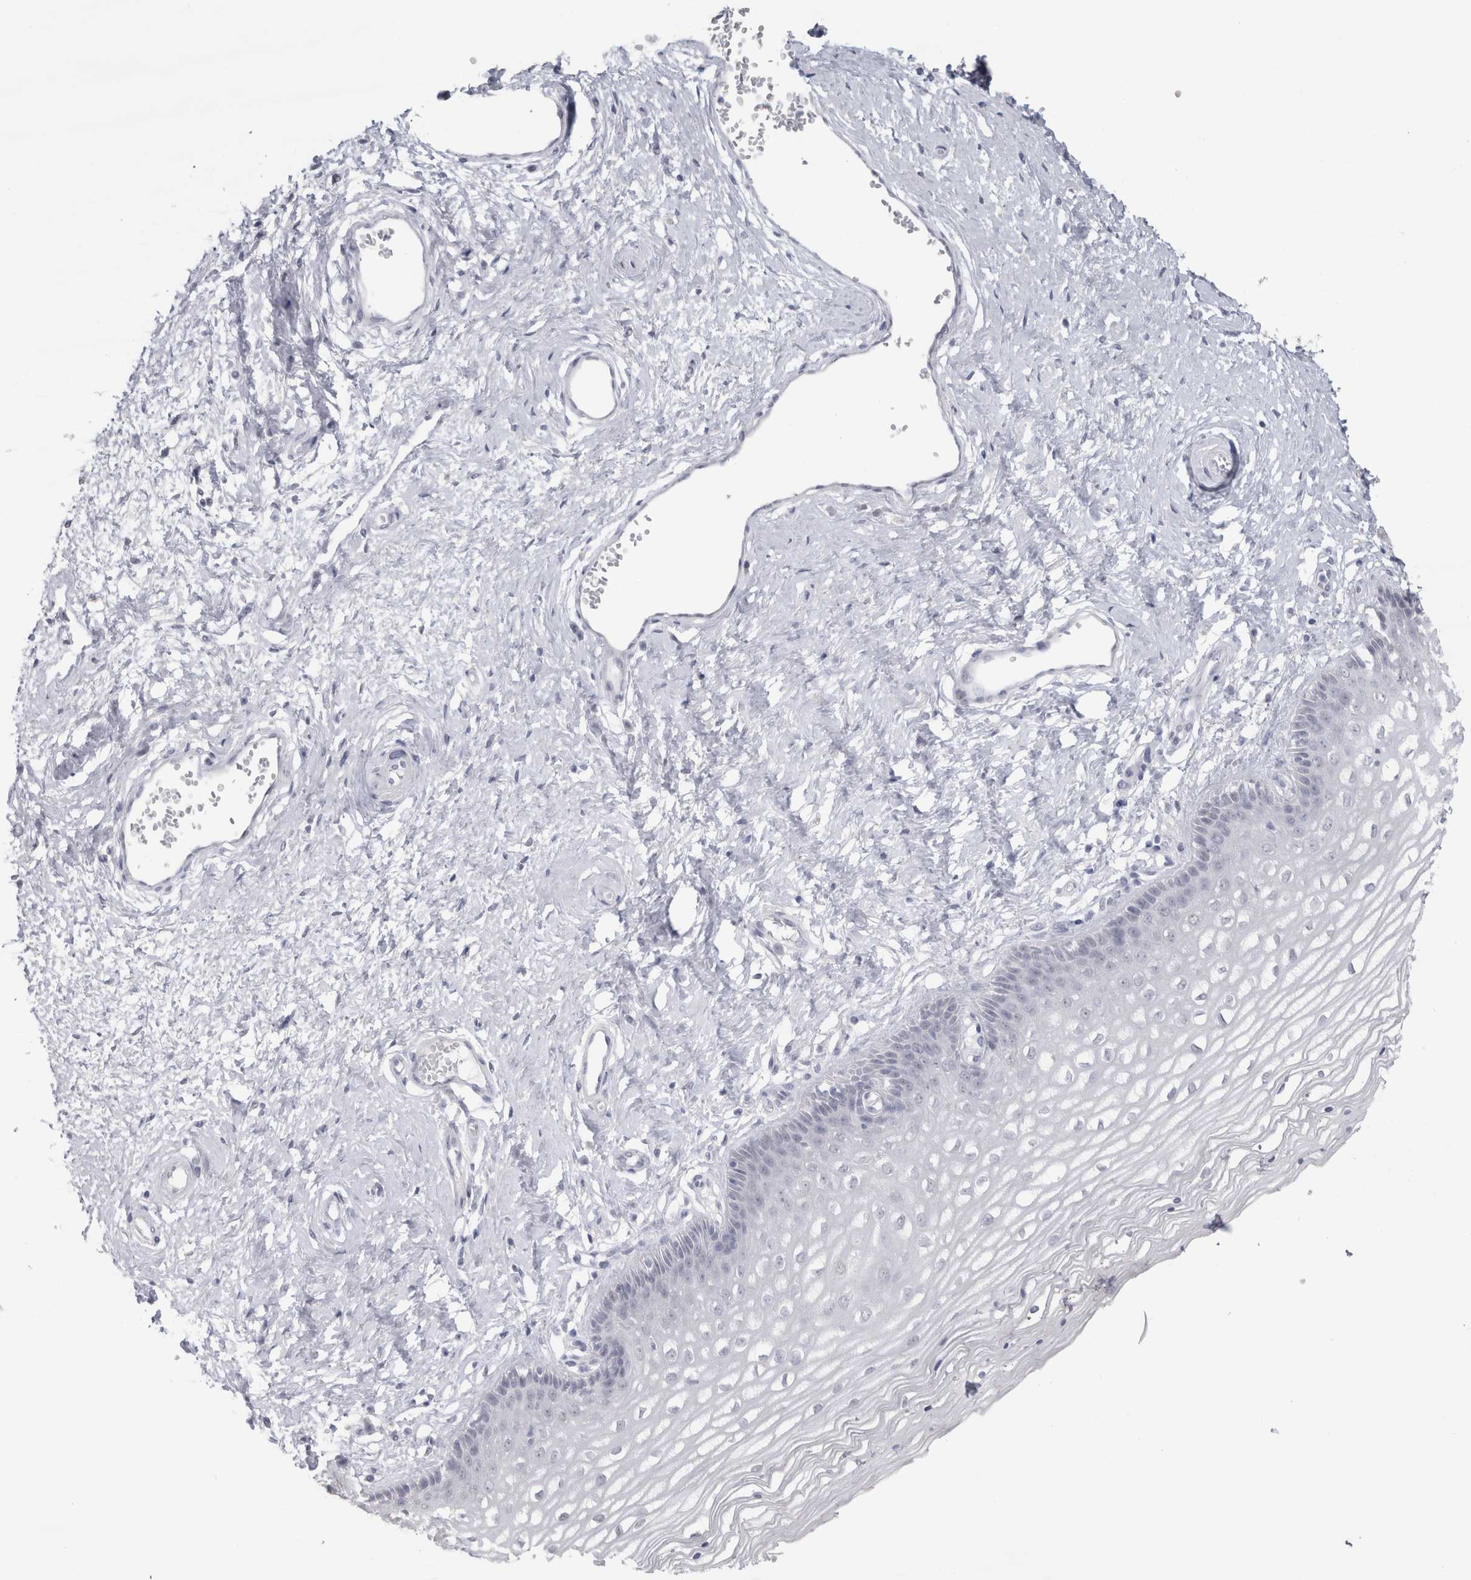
{"staining": {"intensity": "negative", "quantity": "none", "location": "none"}, "tissue": "vagina", "cell_type": "Squamous epithelial cells", "image_type": "normal", "snomed": [{"axis": "morphology", "description": "Normal tissue, NOS"}, {"axis": "topography", "description": "Vagina"}], "caption": "DAB (3,3'-diaminobenzidine) immunohistochemical staining of unremarkable human vagina displays no significant positivity in squamous epithelial cells.", "gene": "CDH17", "patient": {"sex": "female", "age": 46}}